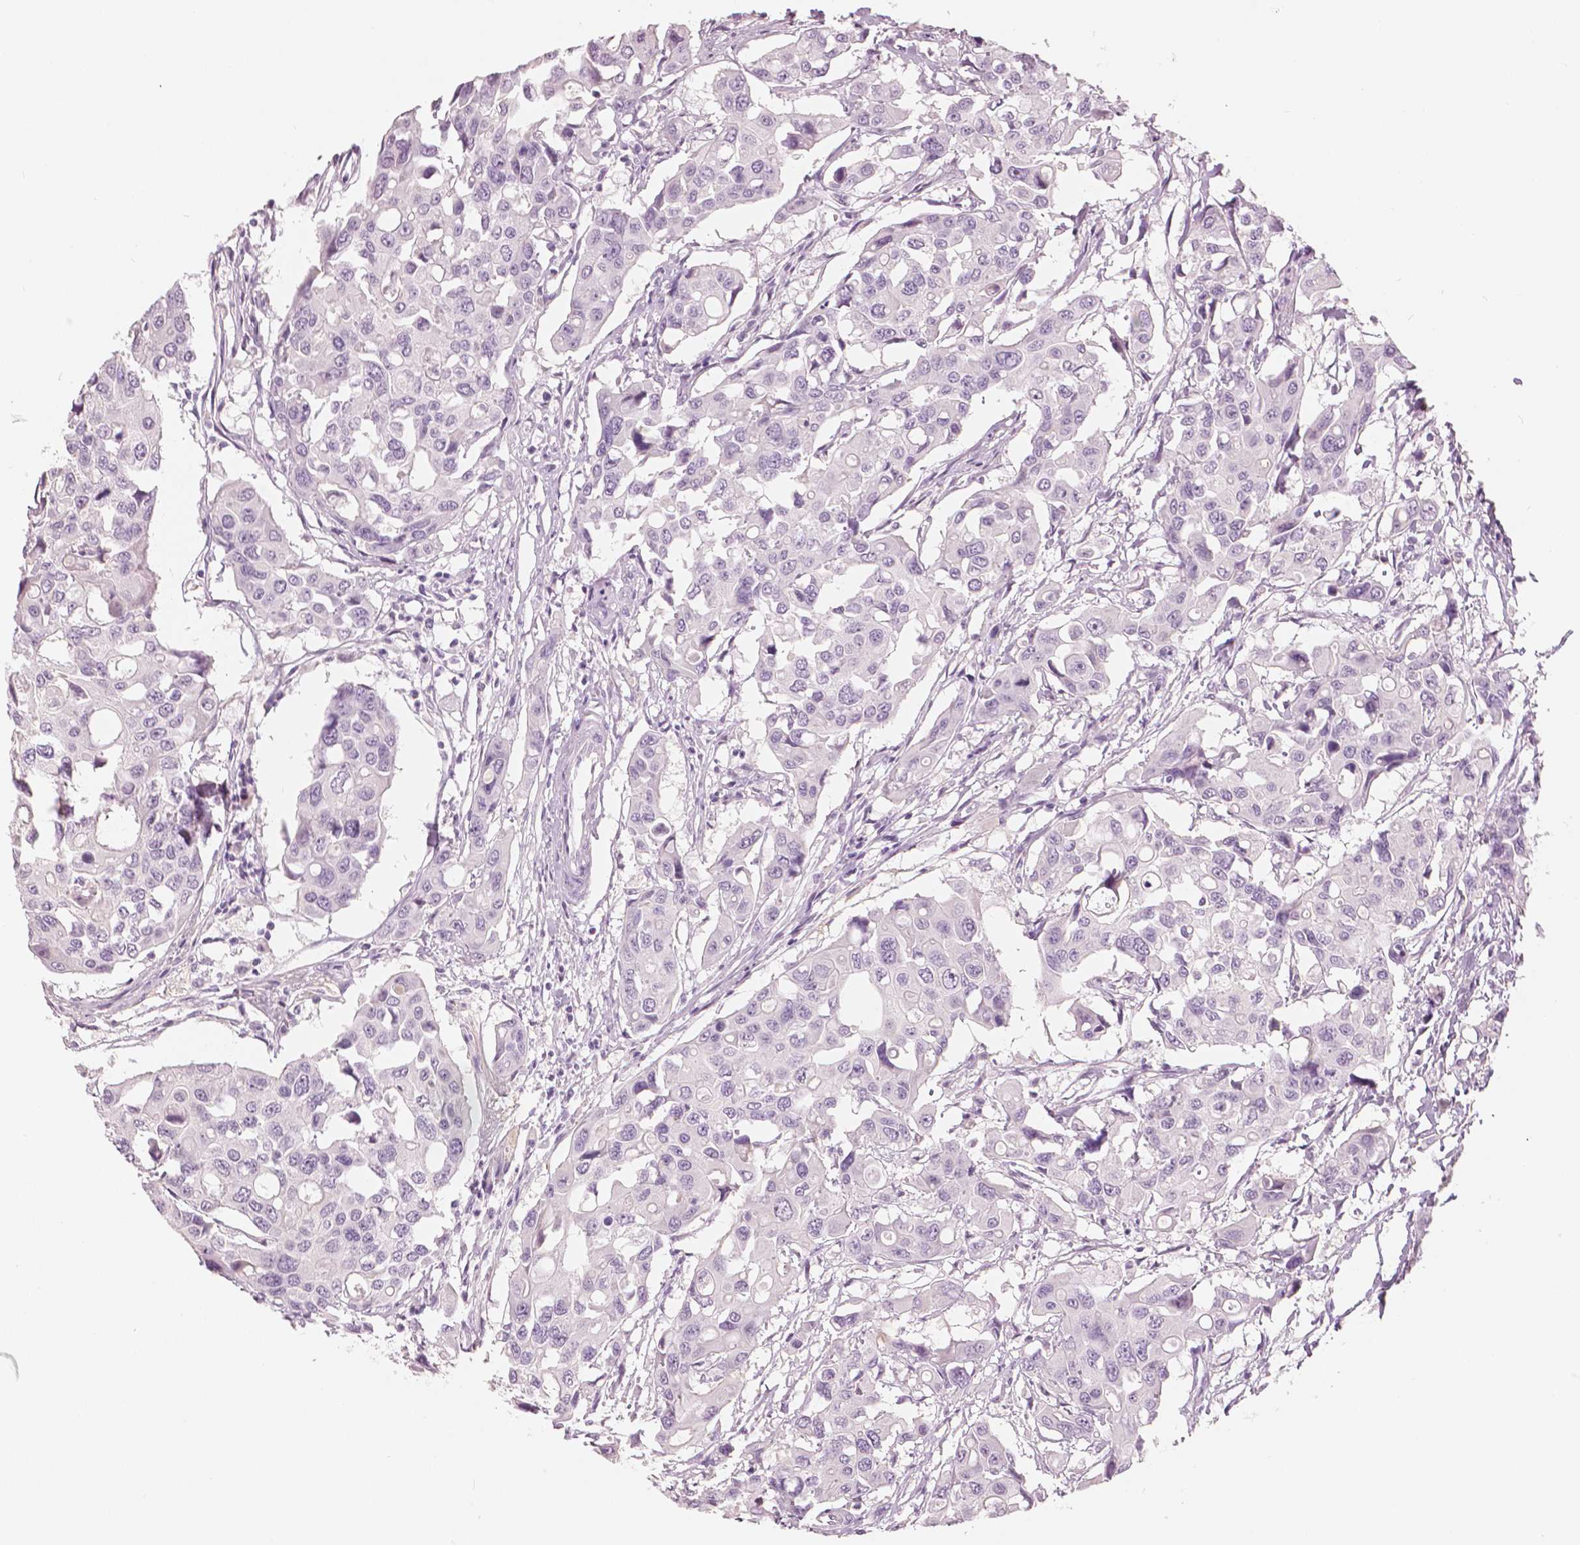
{"staining": {"intensity": "negative", "quantity": "none", "location": "none"}, "tissue": "colorectal cancer", "cell_type": "Tumor cells", "image_type": "cancer", "snomed": [{"axis": "morphology", "description": "Adenocarcinoma, NOS"}, {"axis": "topography", "description": "Colon"}], "caption": "IHC histopathology image of human colorectal cancer (adenocarcinoma) stained for a protein (brown), which demonstrates no expression in tumor cells. (IHC, brightfield microscopy, high magnification).", "gene": "SLC24A1", "patient": {"sex": "male", "age": 77}}